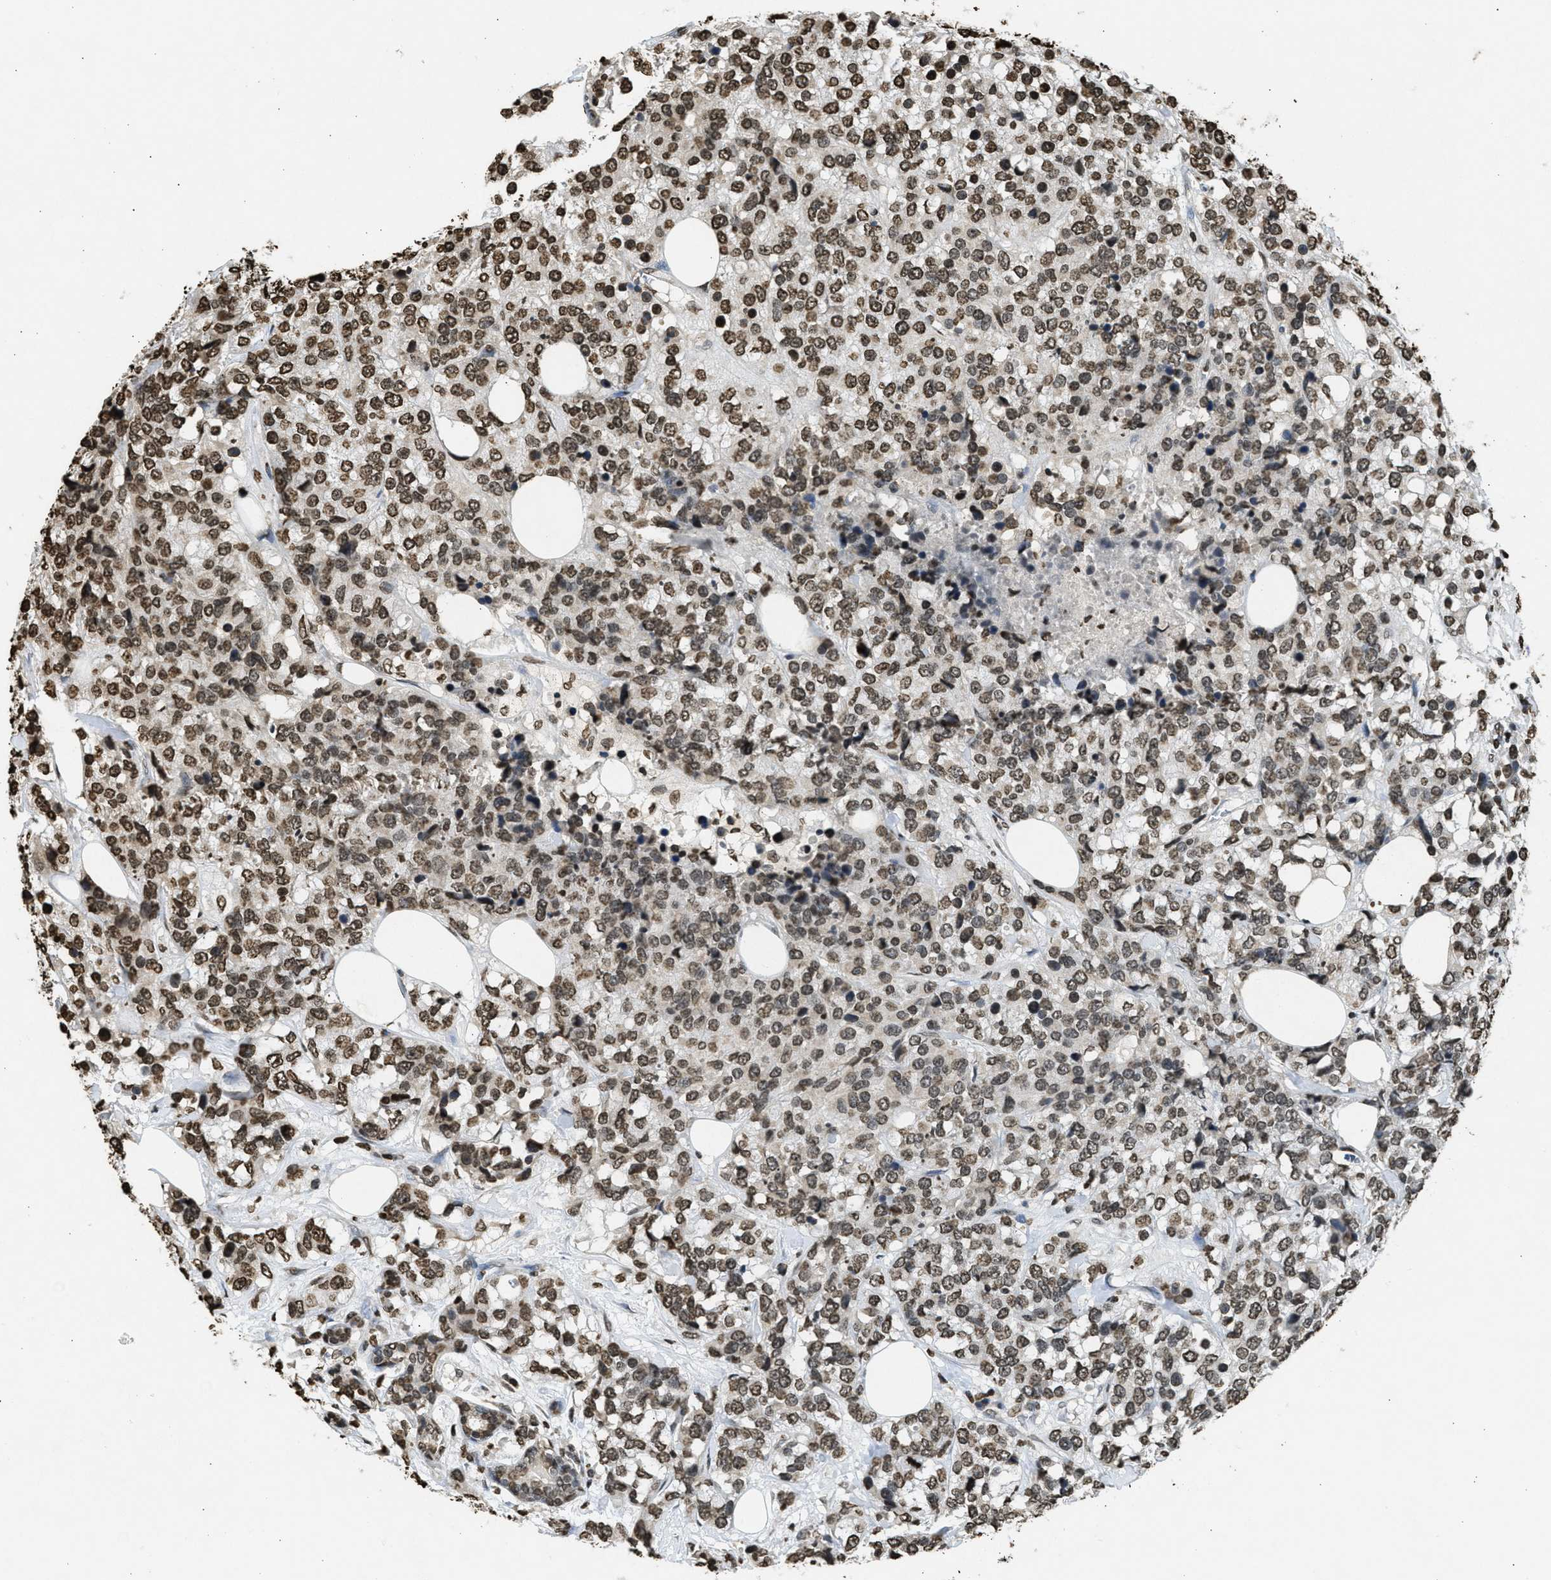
{"staining": {"intensity": "moderate", "quantity": ">75%", "location": "nuclear"}, "tissue": "breast cancer", "cell_type": "Tumor cells", "image_type": "cancer", "snomed": [{"axis": "morphology", "description": "Lobular carcinoma"}, {"axis": "topography", "description": "Breast"}], "caption": "A photomicrograph of lobular carcinoma (breast) stained for a protein demonstrates moderate nuclear brown staining in tumor cells.", "gene": "RRAGC", "patient": {"sex": "female", "age": 59}}